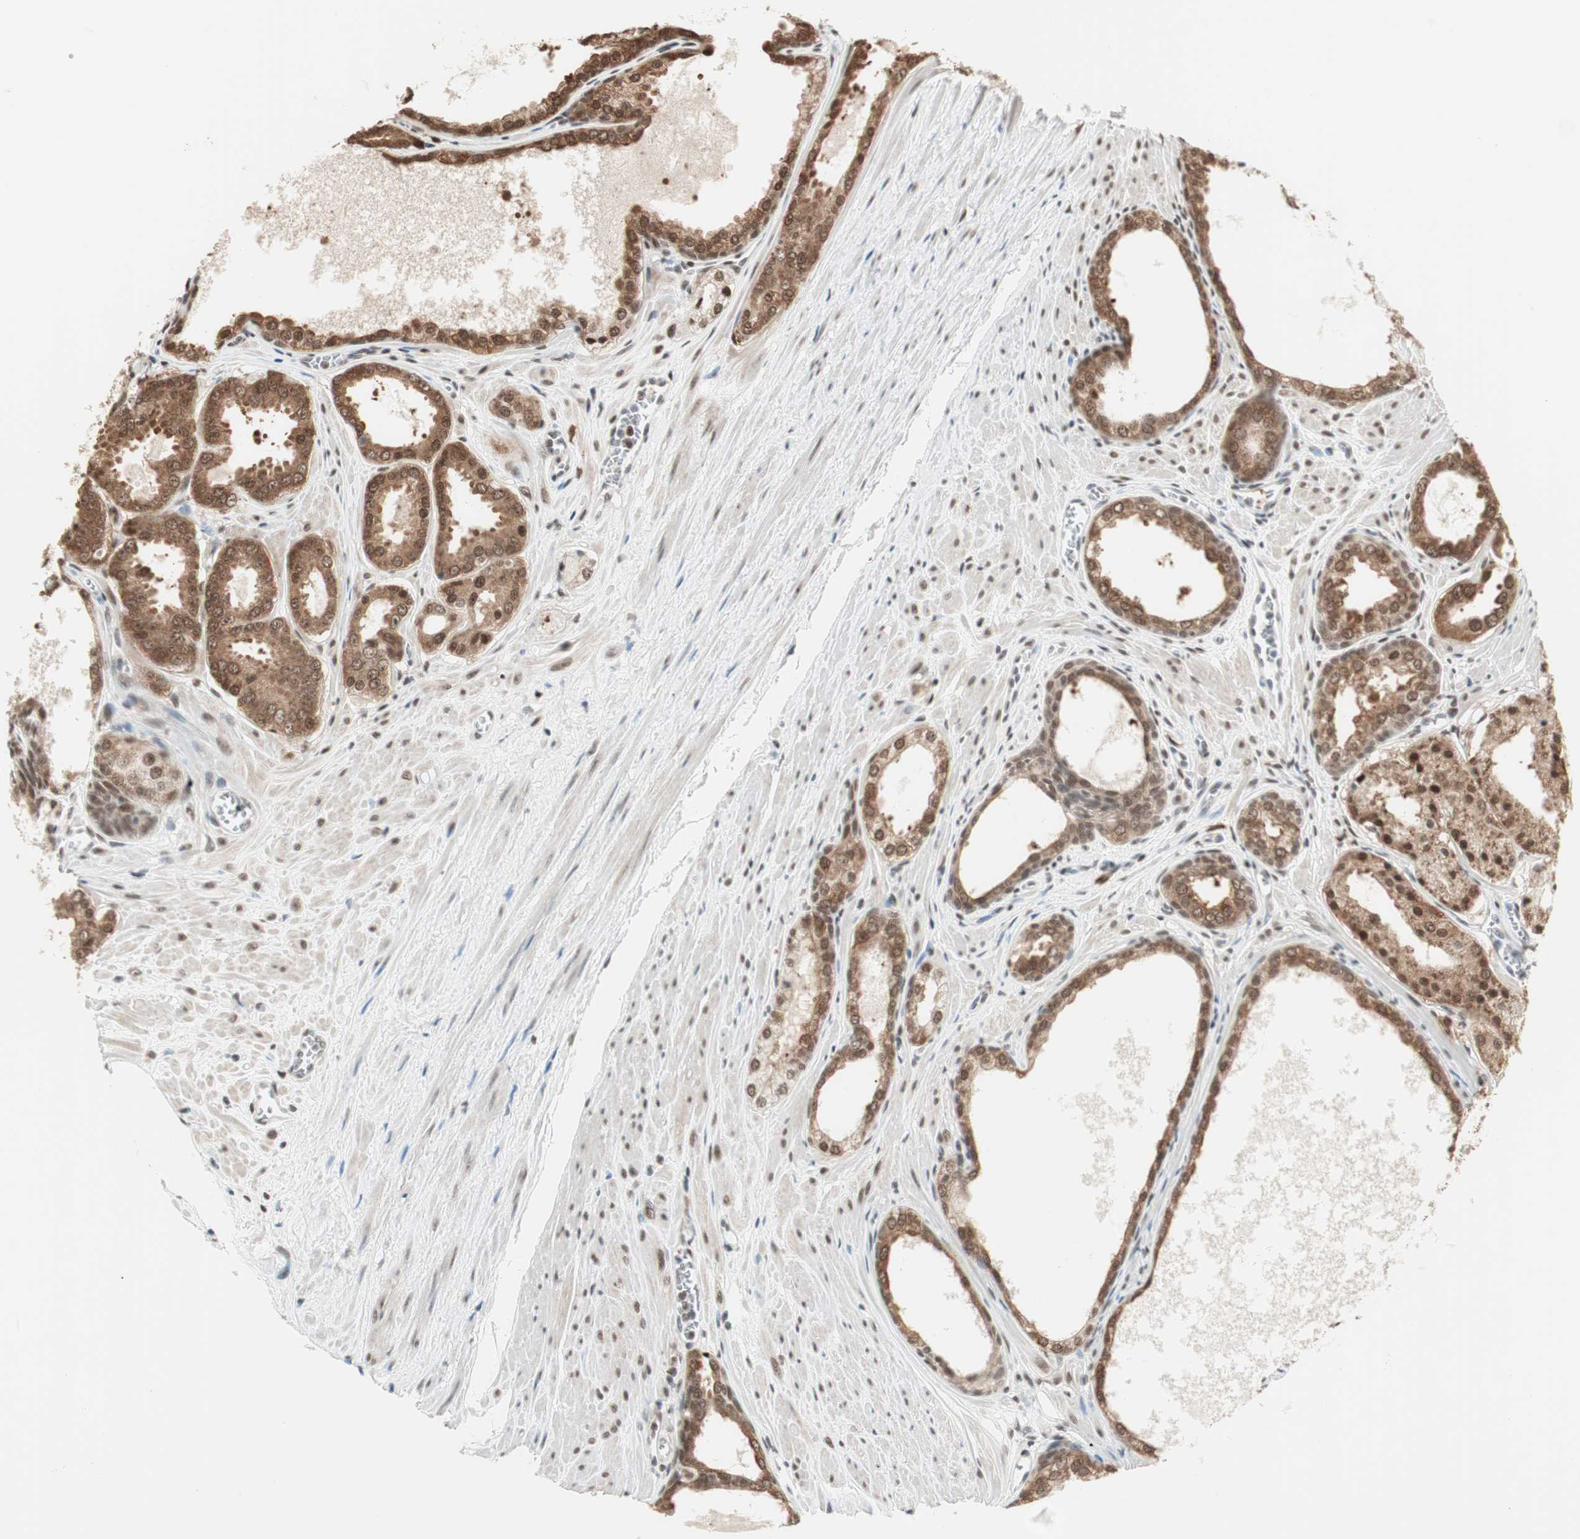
{"staining": {"intensity": "moderate", "quantity": ">75%", "location": "cytoplasmic/membranous,nuclear"}, "tissue": "prostate cancer", "cell_type": "Tumor cells", "image_type": "cancer", "snomed": [{"axis": "morphology", "description": "Adenocarcinoma, Low grade"}, {"axis": "topography", "description": "Prostate"}], "caption": "About >75% of tumor cells in human prostate adenocarcinoma (low-grade) show moderate cytoplasmic/membranous and nuclear protein positivity as visualized by brown immunohistochemical staining.", "gene": "SMARCE1", "patient": {"sex": "male", "age": 57}}